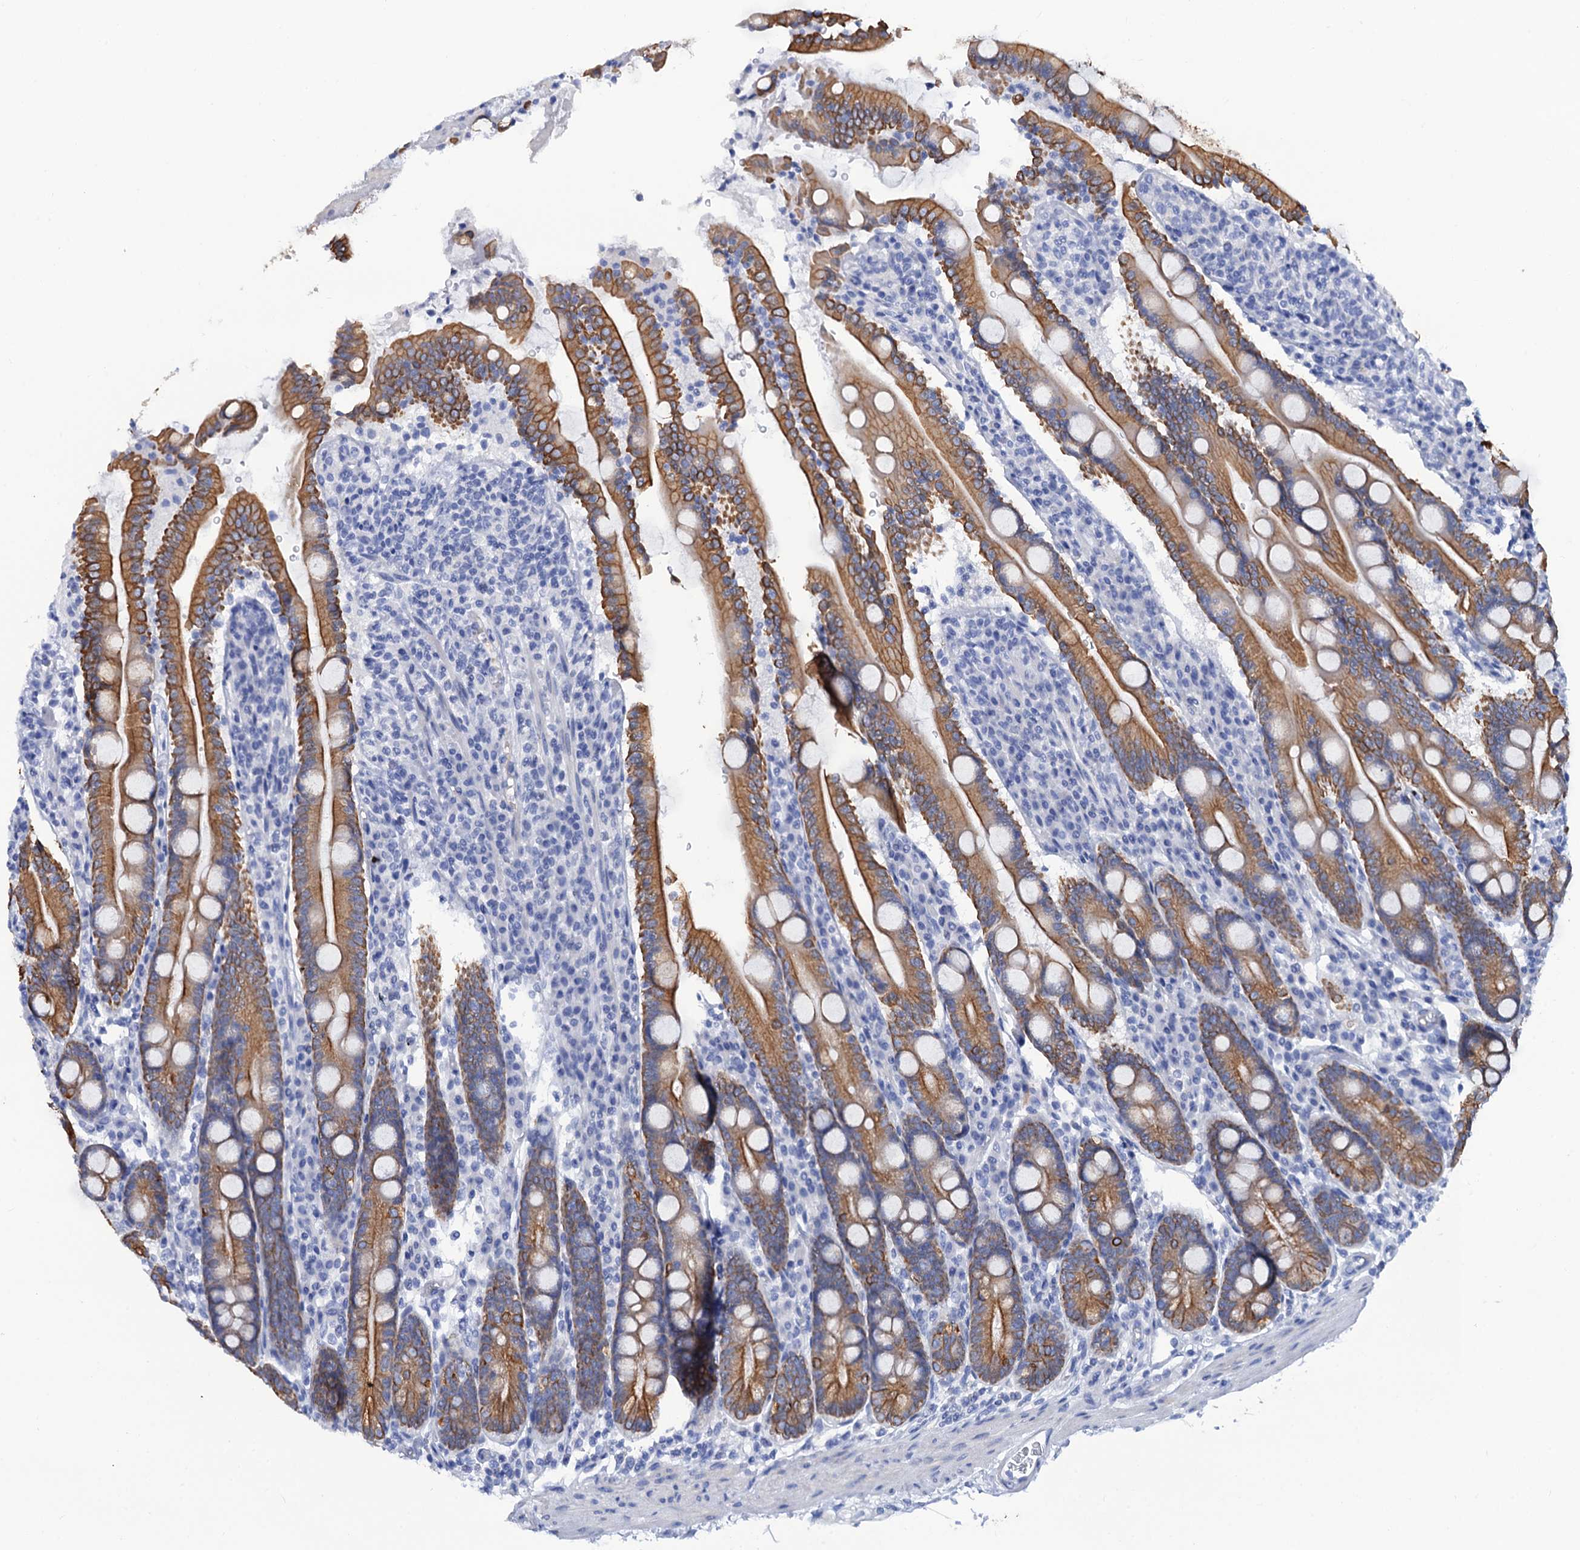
{"staining": {"intensity": "moderate", "quantity": ">75%", "location": "cytoplasmic/membranous"}, "tissue": "duodenum", "cell_type": "Glandular cells", "image_type": "normal", "snomed": [{"axis": "morphology", "description": "Normal tissue, NOS"}, {"axis": "topography", "description": "Duodenum"}], "caption": "Moderate cytoplasmic/membranous positivity is seen in about >75% of glandular cells in benign duodenum.", "gene": "RAB3IP", "patient": {"sex": "male", "age": 35}}